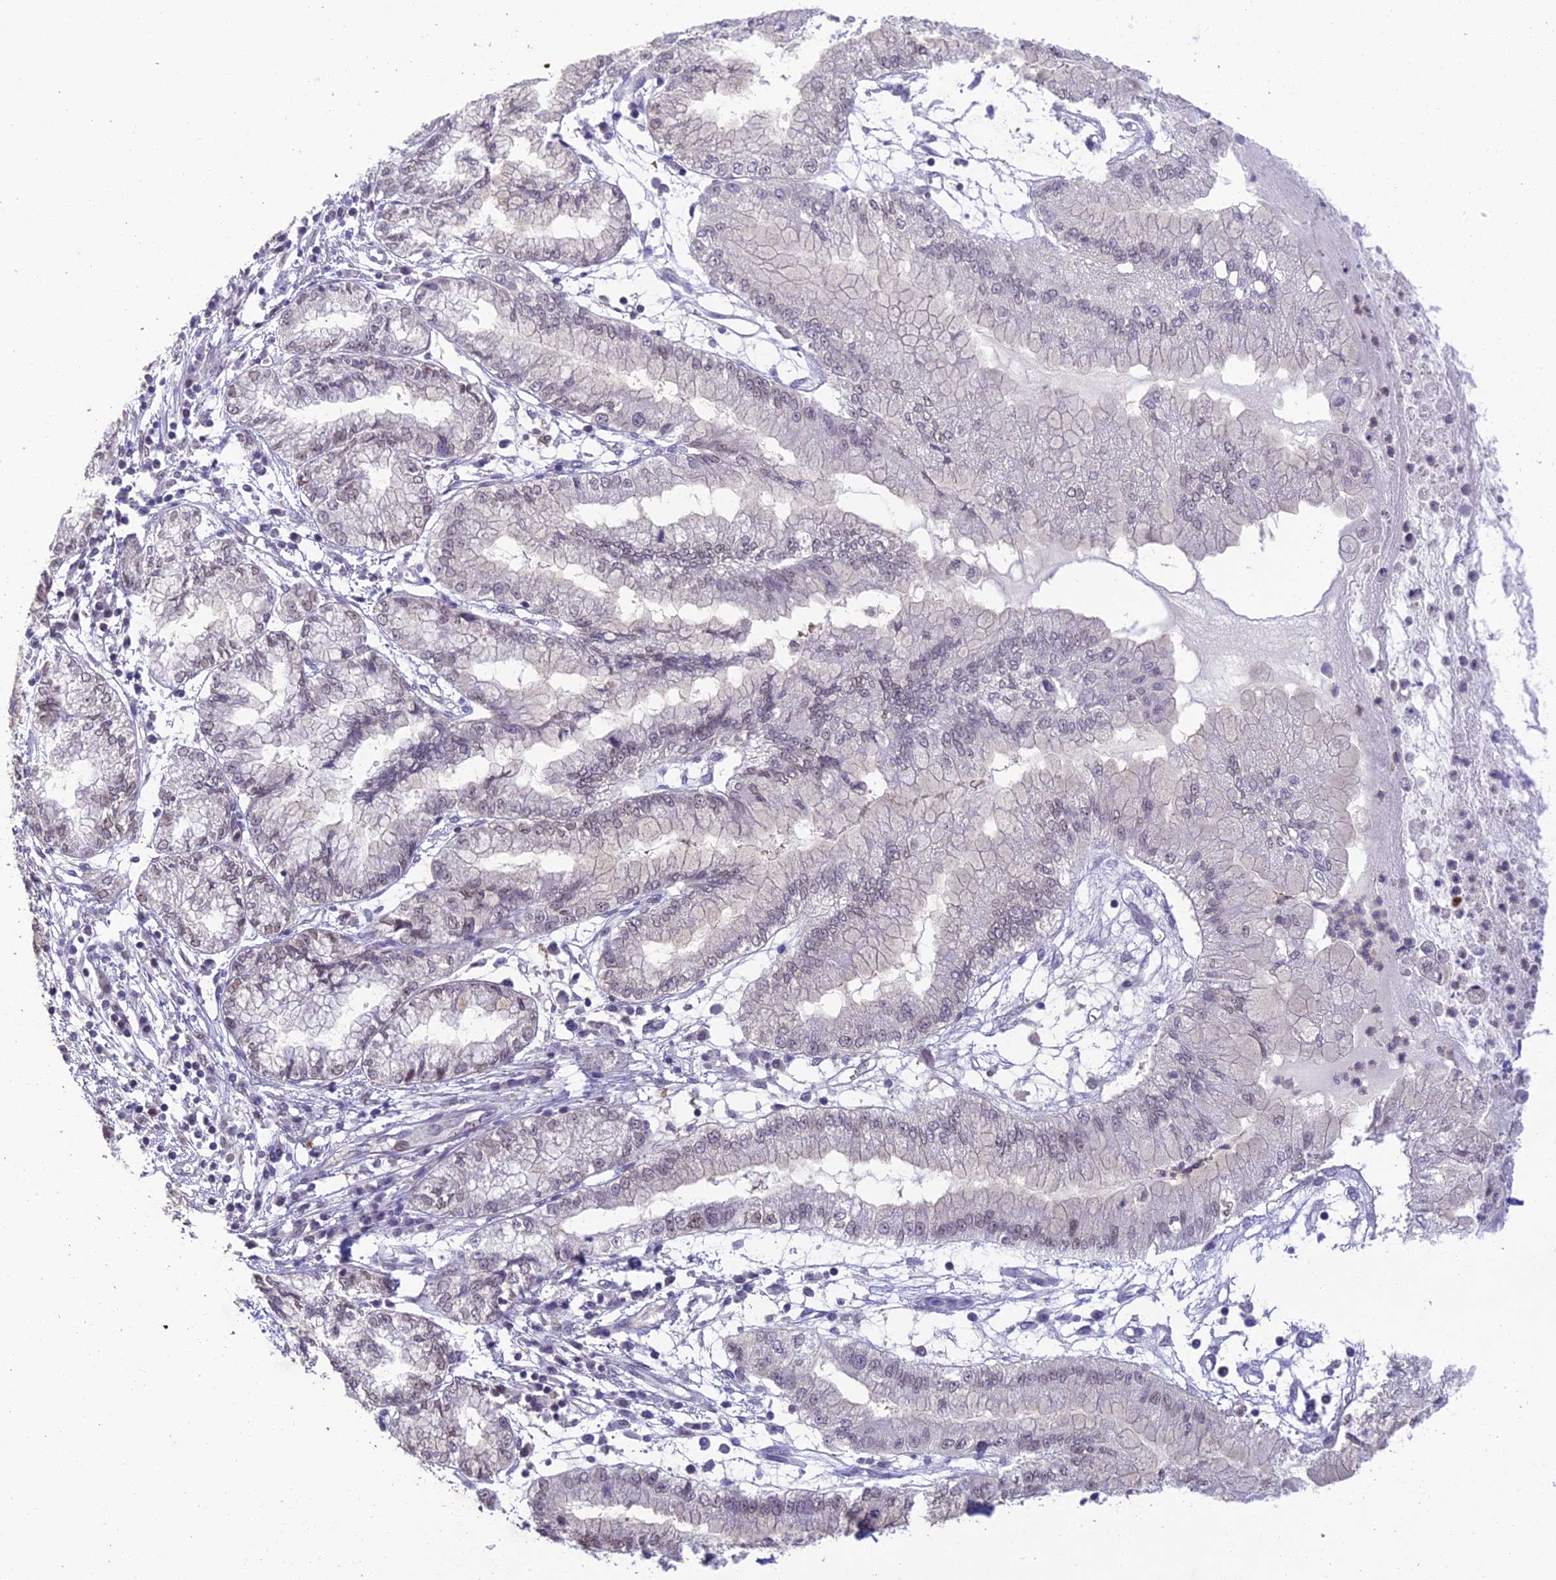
{"staining": {"intensity": "negative", "quantity": "none", "location": "none"}, "tissue": "pancreatic cancer", "cell_type": "Tumor cells", "image_type": "cancer", "snomed": [{"axis": "morphology", "description": "Adenocarcinoma, NOS"}, {"axis": "topography", "description": "Pancreas"}], "caption": "DAB immunohistochemical staining of pancreatic cancer (adenocarcinoma) shows no significant staining in tumor cells.", "gene": "BMT2", "patient": {"sex": "male", "age": 73}}